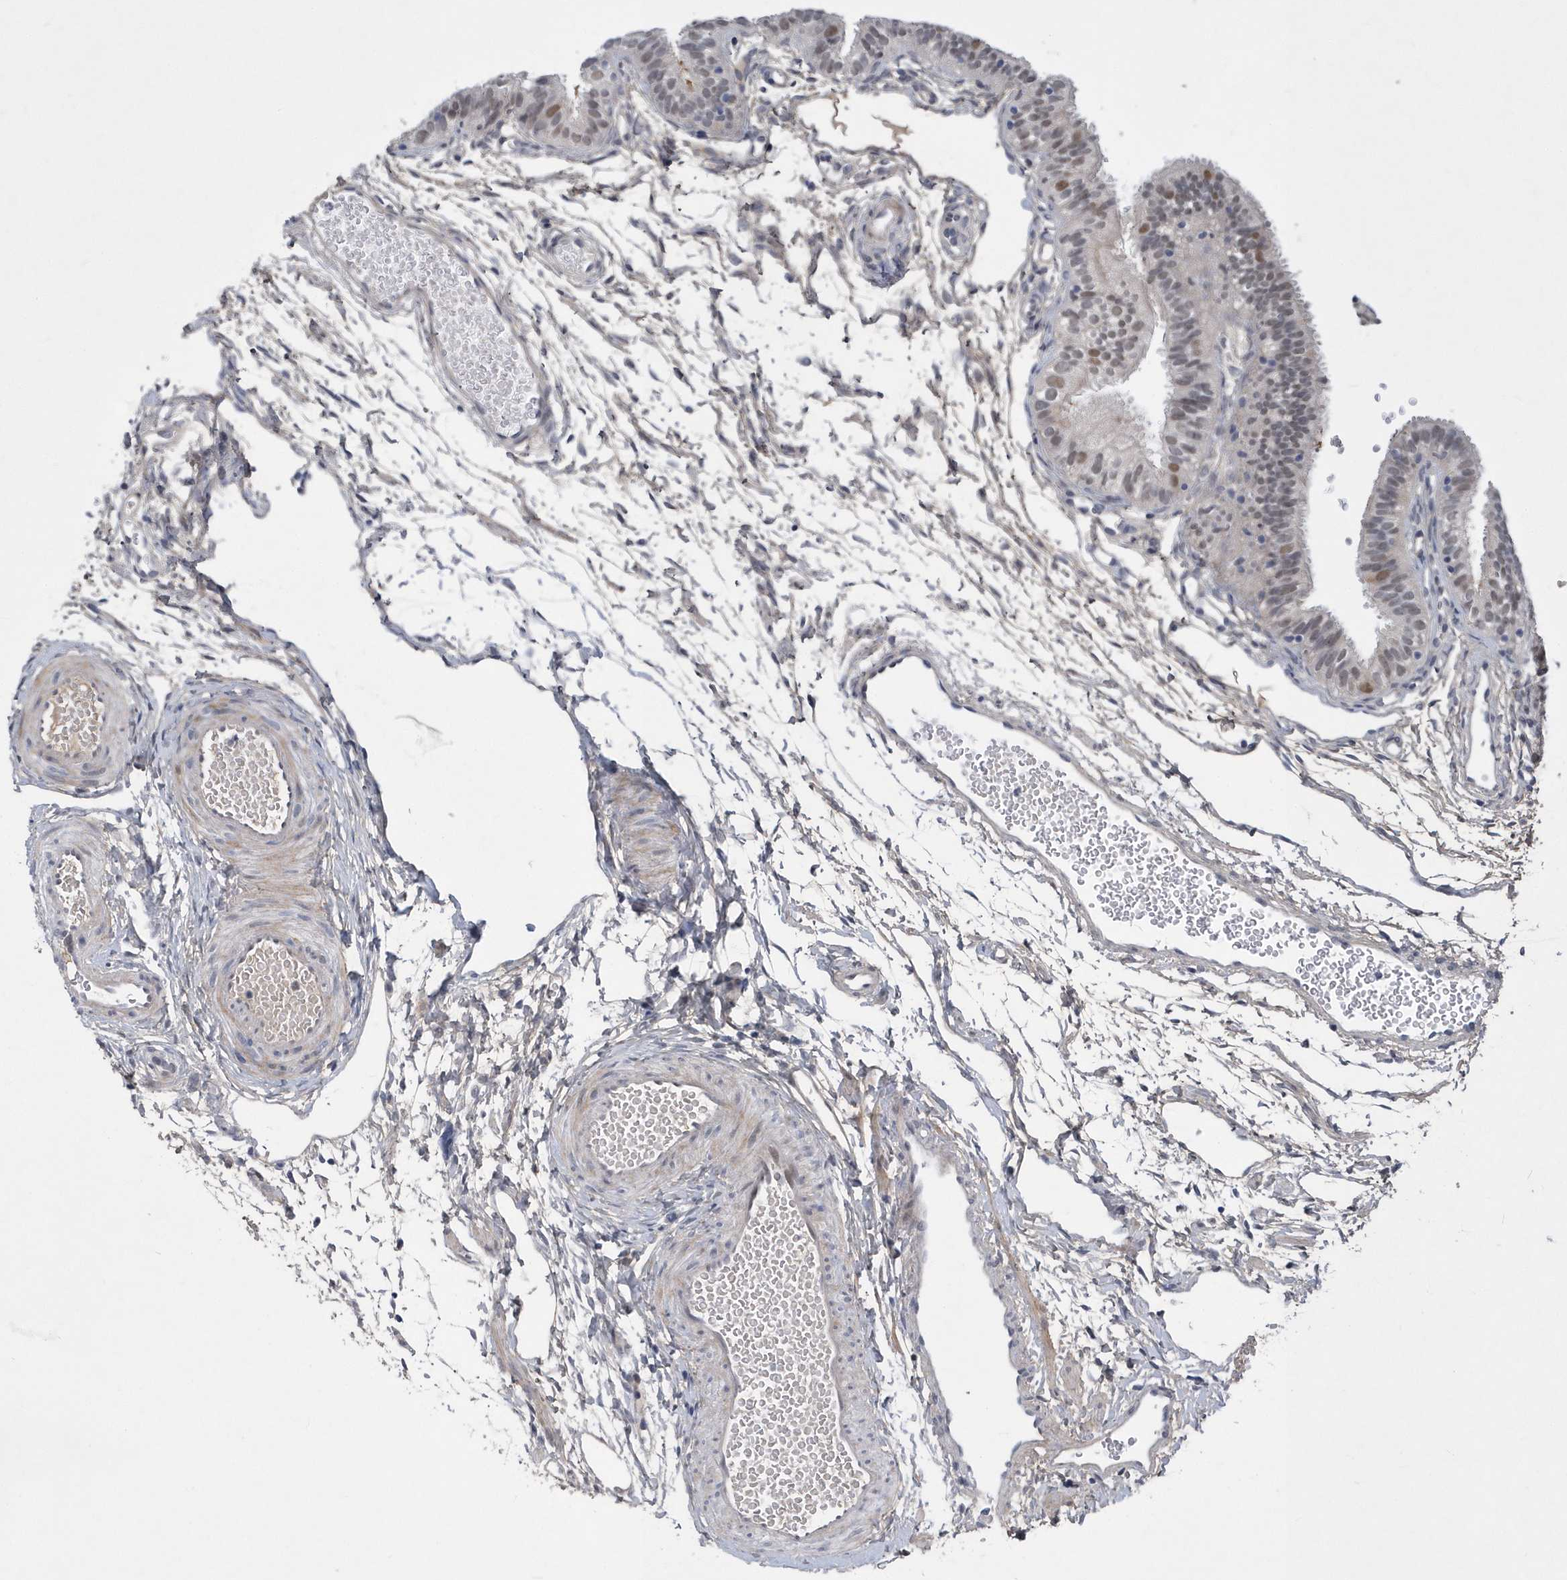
{"staining": {"intensity": "moderate", "quantity": "<25%", "location": "nuclear"}, "tissue": "fallopian tube", "cell_type": "Glandular cells", "image_type": "normal", "snomed": [{"axis": "morphology", "description": "Normal tissue, NOS"}, {"axis": "topography", "description": "Fallopian tube"}], "caption": "A histopathology image of fallopian tube stained for a protein displays moderate nuclear brown staining in glandular cells.", "gene": "FAM217A", "patient": {"sex": "female", "age": 35}}